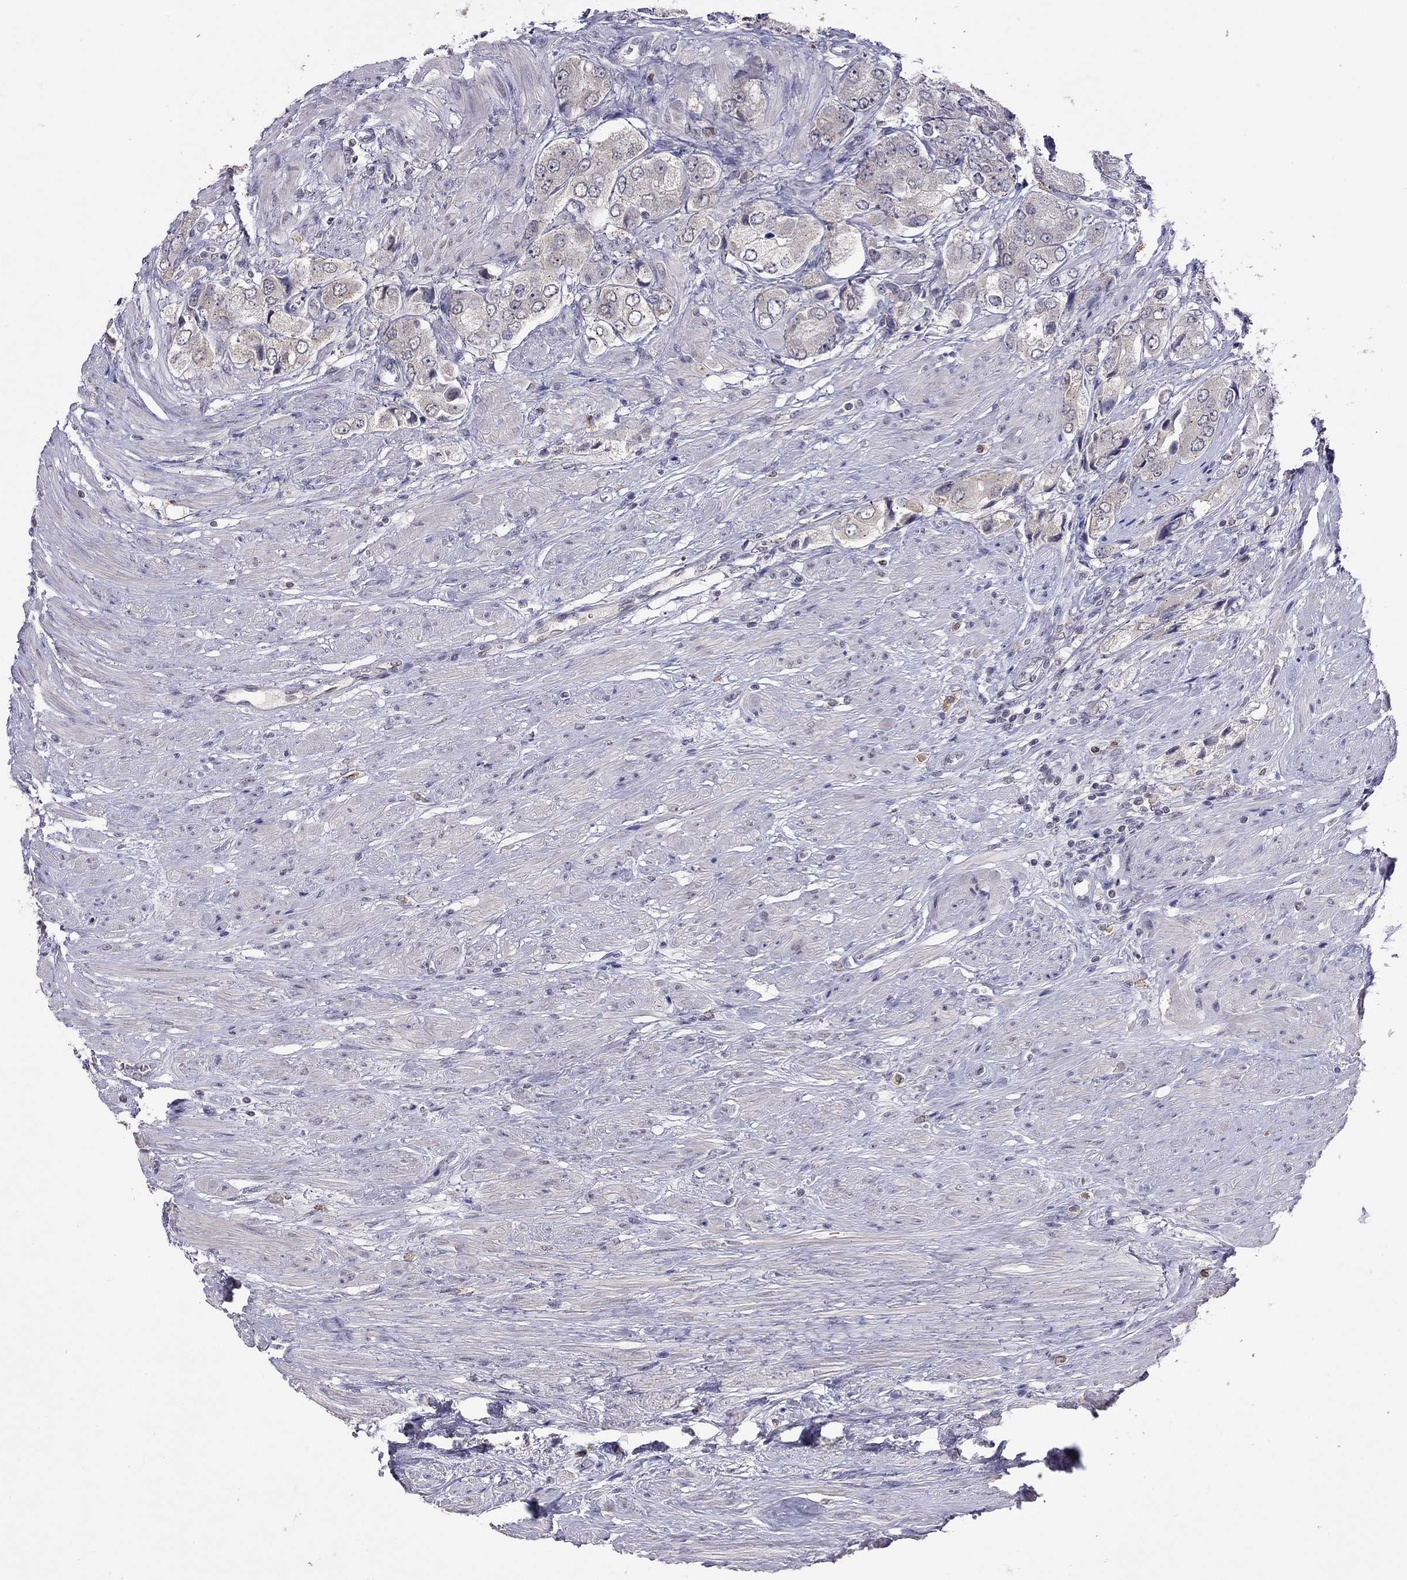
{"staining": {"intensity": "negative", "quantity": "none", "location": "none"}, "tissue": "prostate cancer", "cell_type": "Tumor cells", "image_type": "cancer", "snomed": [{"axis": "morphology", "description": "Adenocarcinoma, Low grade"}, {"axis": "topography", "description": "Prostate"}], "caption": "Tumor cells show no significant staining in adenocarcinoma (low-grade) (prostate).", "gene": "WNK3", "patient": {"sex": "male", "age": 69}}